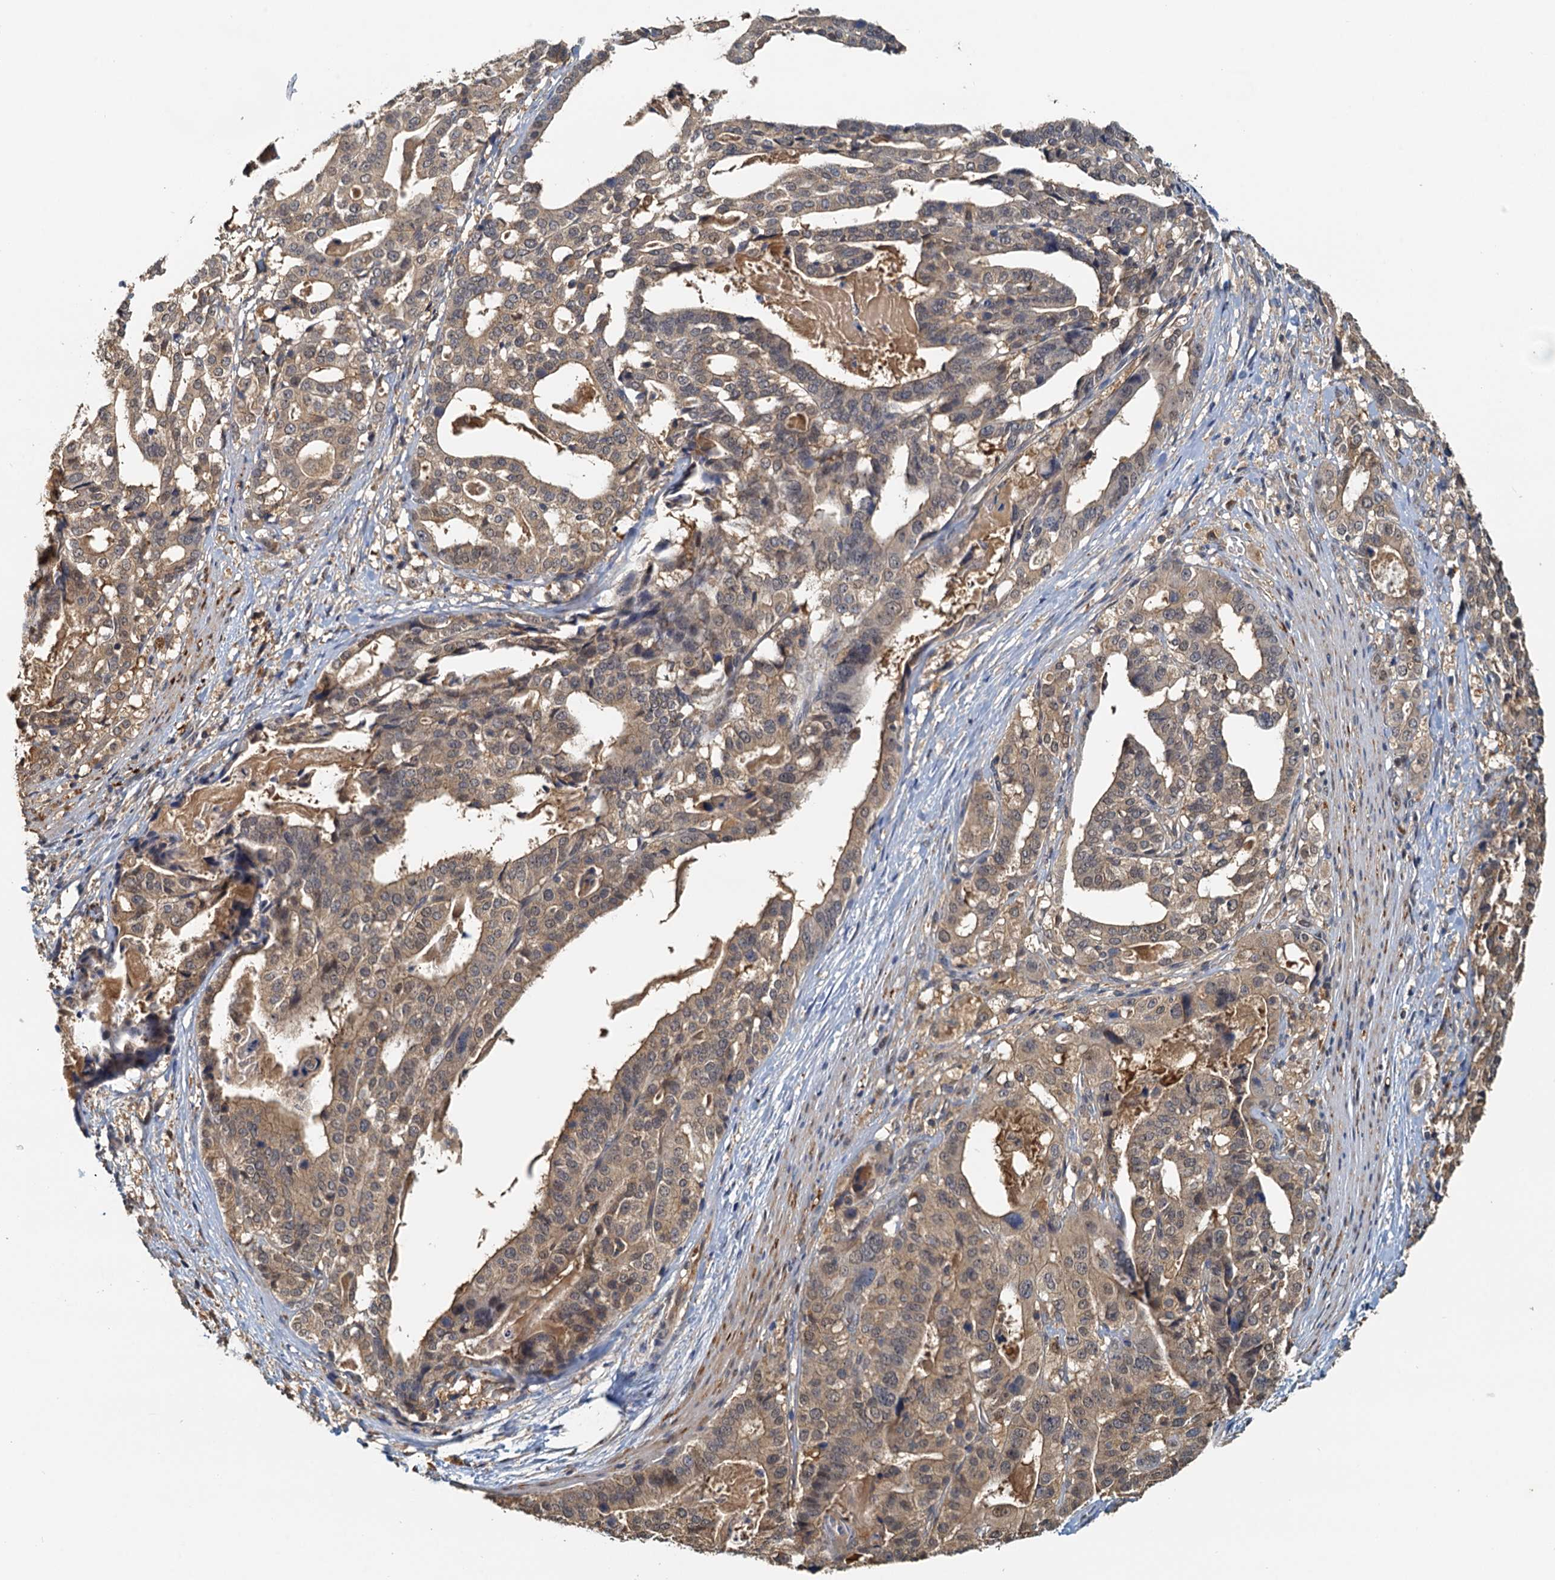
{"staining": {"intensity": "weak", "quantity": ">75%", "location": "cytoplasmic/membranous"}, "tissue": "stomach cancer", "cell_type": "Tumor cells", "image_type": "cancer", "snomed": [{"axis": "morphology", "description": "Adenocarcinoma, NOS"}, {"axis": "topography", "description": "Stomach"}], "caption": "This is an image of immunohistochemistry (IHC) staining of adenocarcinoma (stomach), which shows weak expression in the cytoplasmic/membranous of tumor cells.", "gene": "UBL7", "patient": {"sex": "male", "age": 48}}